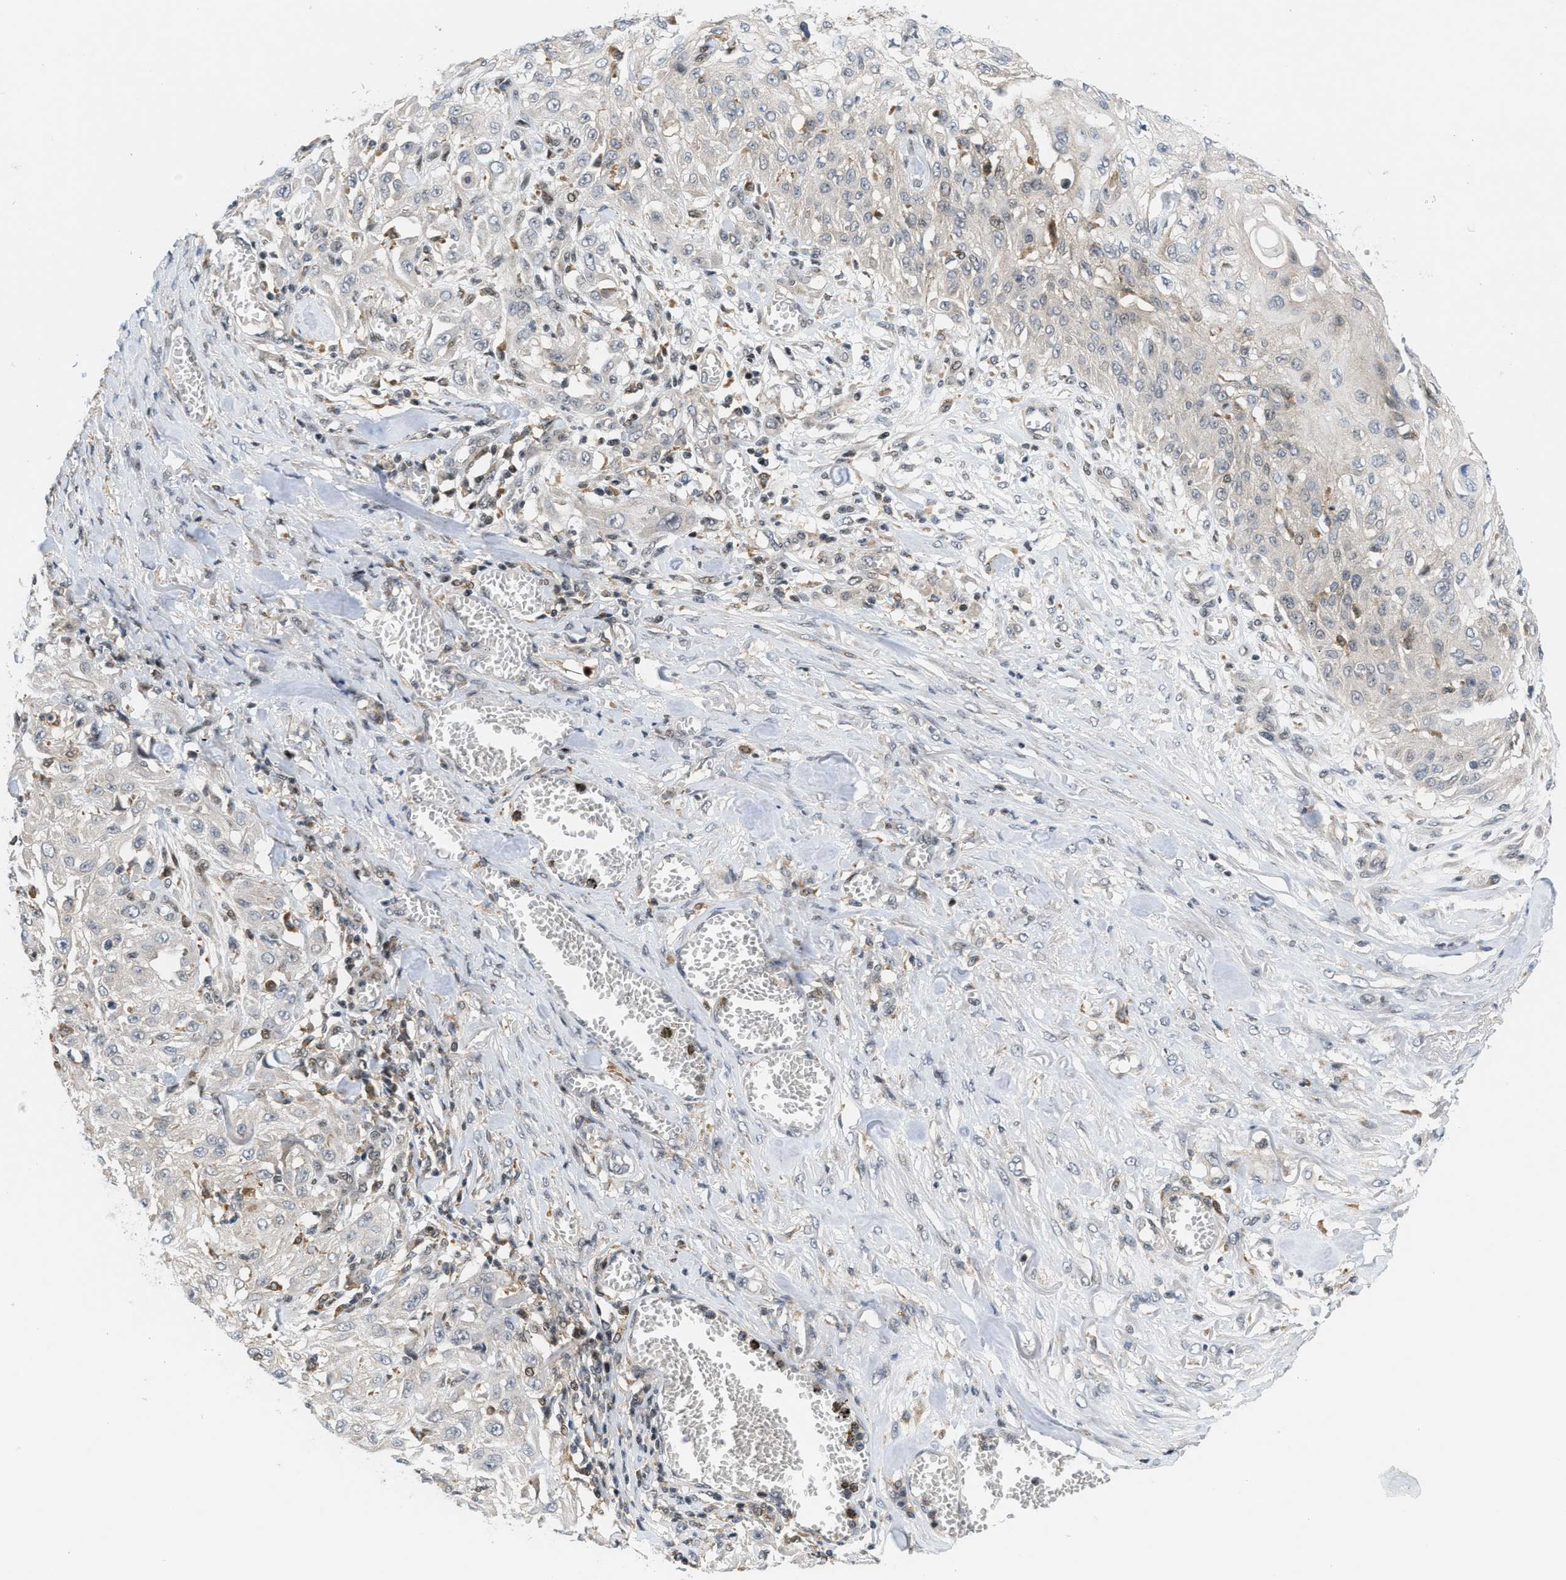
{"staining": {"intensity": "negative", "quantity": "none", "location": "none"}, "tissue": "skin cancer", "cell_type": "Tumor cells", "image_type": "cancer", "snomed": [{"axis": "morphology", "description": "Squamous cell carcinoma, NOS"}, {"axis": "morphology", "description": "Squamous cell carcinoma, metastatic, NOS"}, {"axis": "topography", "description": "Skin"}, {"axis": "topography", "description": "Lymph node"}], "caption": "The photomicrograph demonstrates no staining of tumor cells in skin cancer.", "gene": "ING1", "patient": {"sex": "male", "age": 75}}